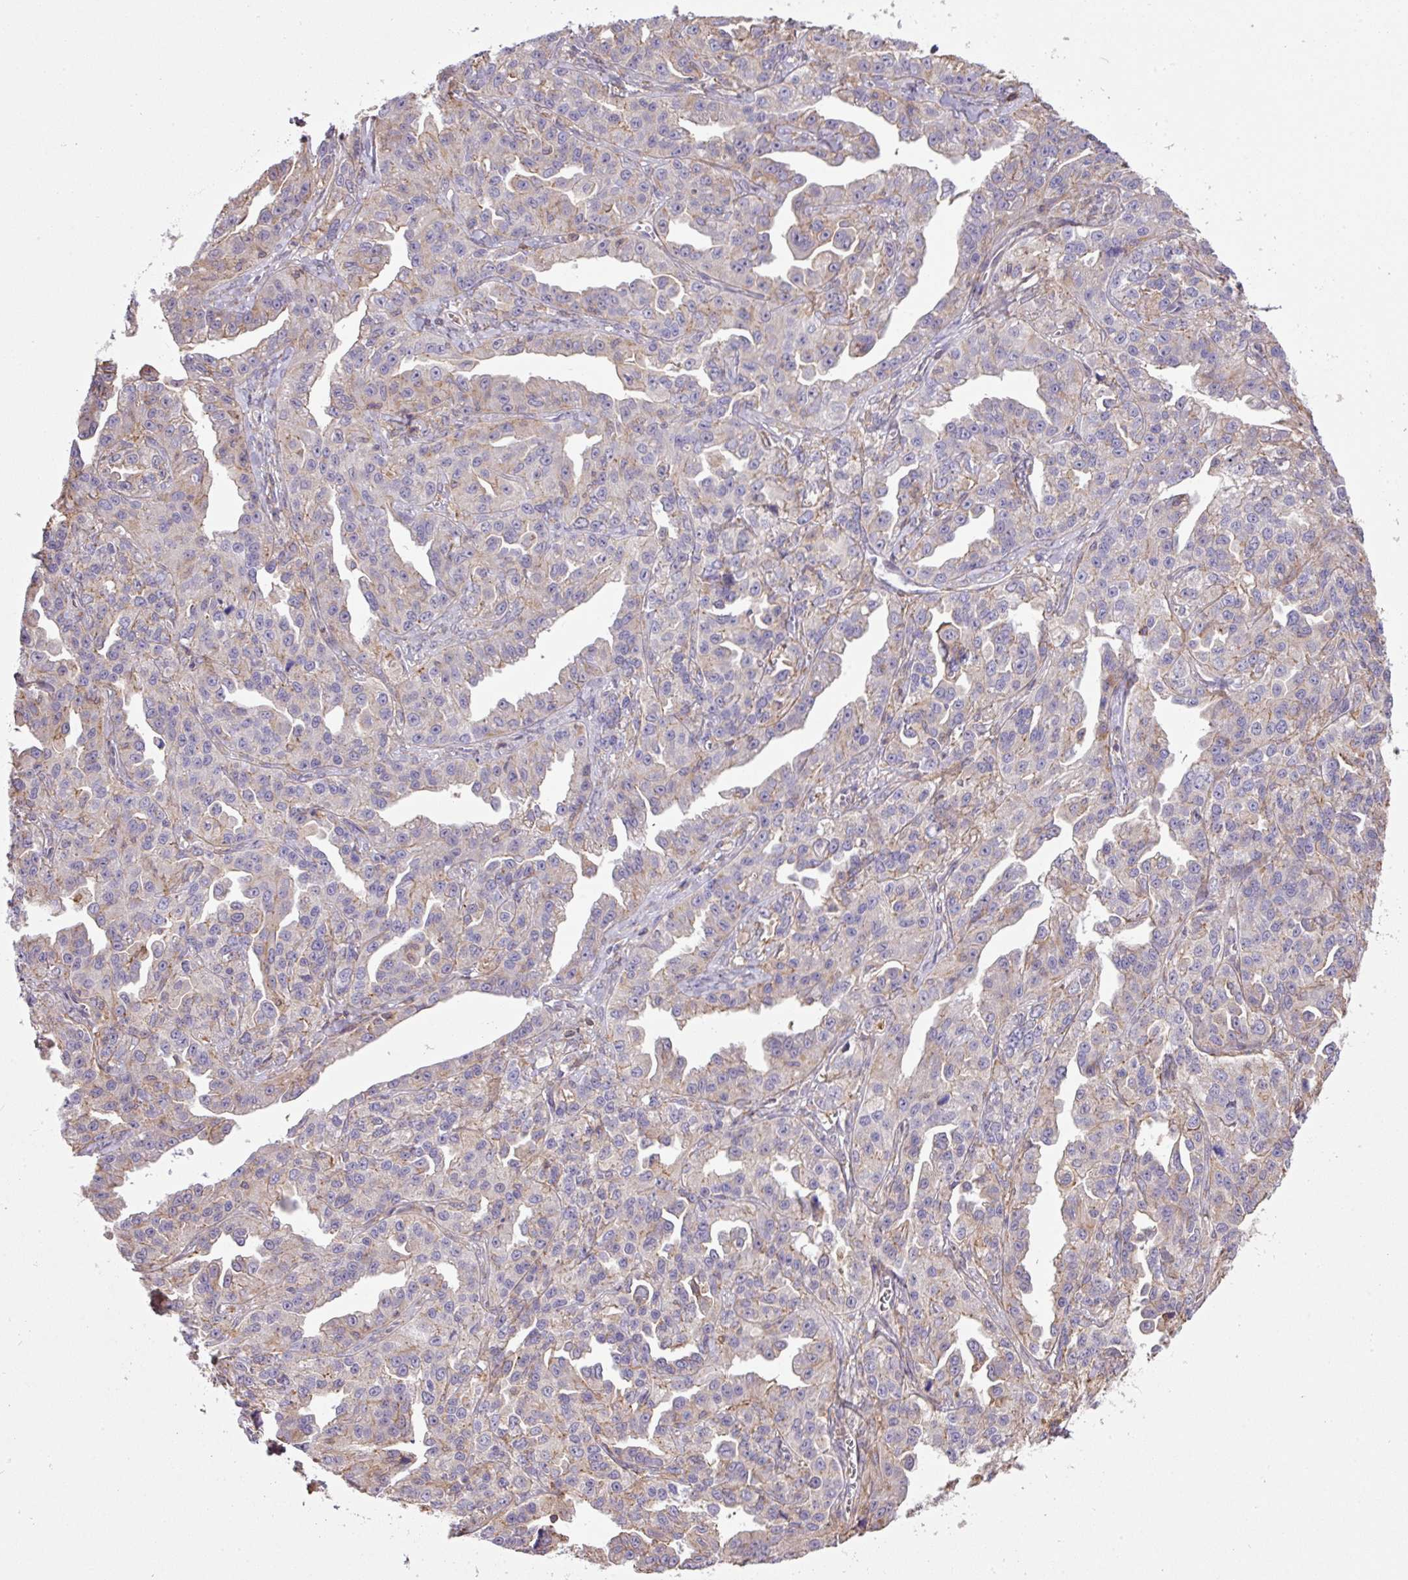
{"staining": {"intensity": "weak", "quantity": "<25%", "location": "cytoplasmic/membranous"}, "tissue": "ovarian cancer", "cell_type": "Tumor cells", "image_type": "cancer", "snomed": [{"axis": "morphology", "description": "Cystadenocarcinoma, serous, NOS"}, {"axis": "topography", "description": "Ovary"}], "caption": "An immunohistochemistry photomicrograph of ovarian cancer (serous cystadenocarcinoma) is shown. There is no staining in tumor cells of ovarian cancer (serous cystadenocarcinoma). (DAB (3,3'-diaminobenzidine) immunohistochemistry with hematoxylin counter stain).", "gene": "LRRC41", "patient": {"sex": "female", "age": 75}}